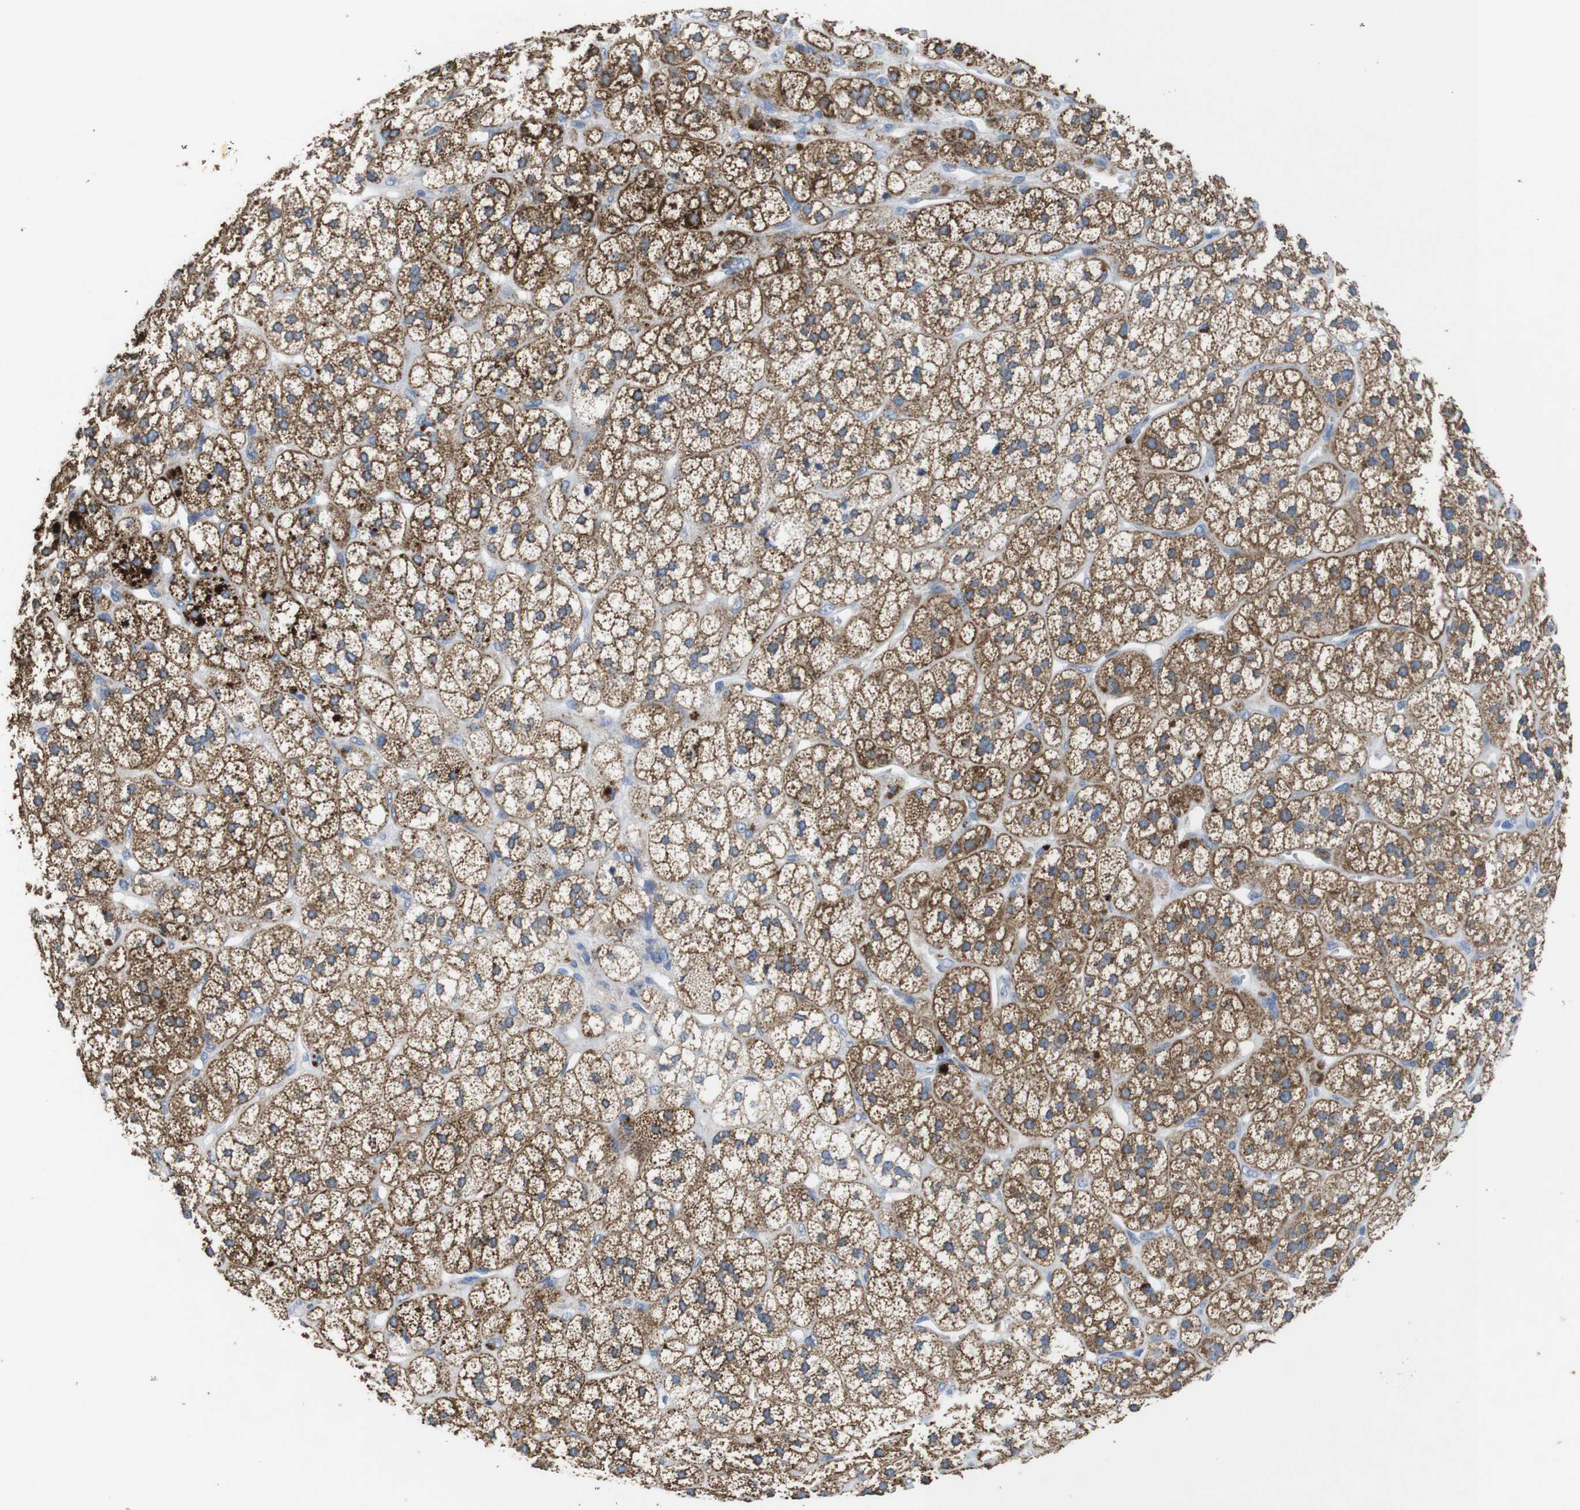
{"staining": {"intensity": "strong", "quantity": ">75%", "location": "cytoplasmic/membranous"}, "tissue": "adrenal gland", "cell_type": "Glandular cells", "image_type": "normal", "snomed": [{"axis": "morphology", "description": "Normal tissue, NOS"}, {"axis": "topography", "description": "Adrenal gland"}], "caption": "Protein analysis of normal adrenal gland displays strong cytoplasmic/membranous positivity in approximately >75% of glandular cells.", "gene": "F2RL1", "patient": {"sex": "male", "age": 56}}